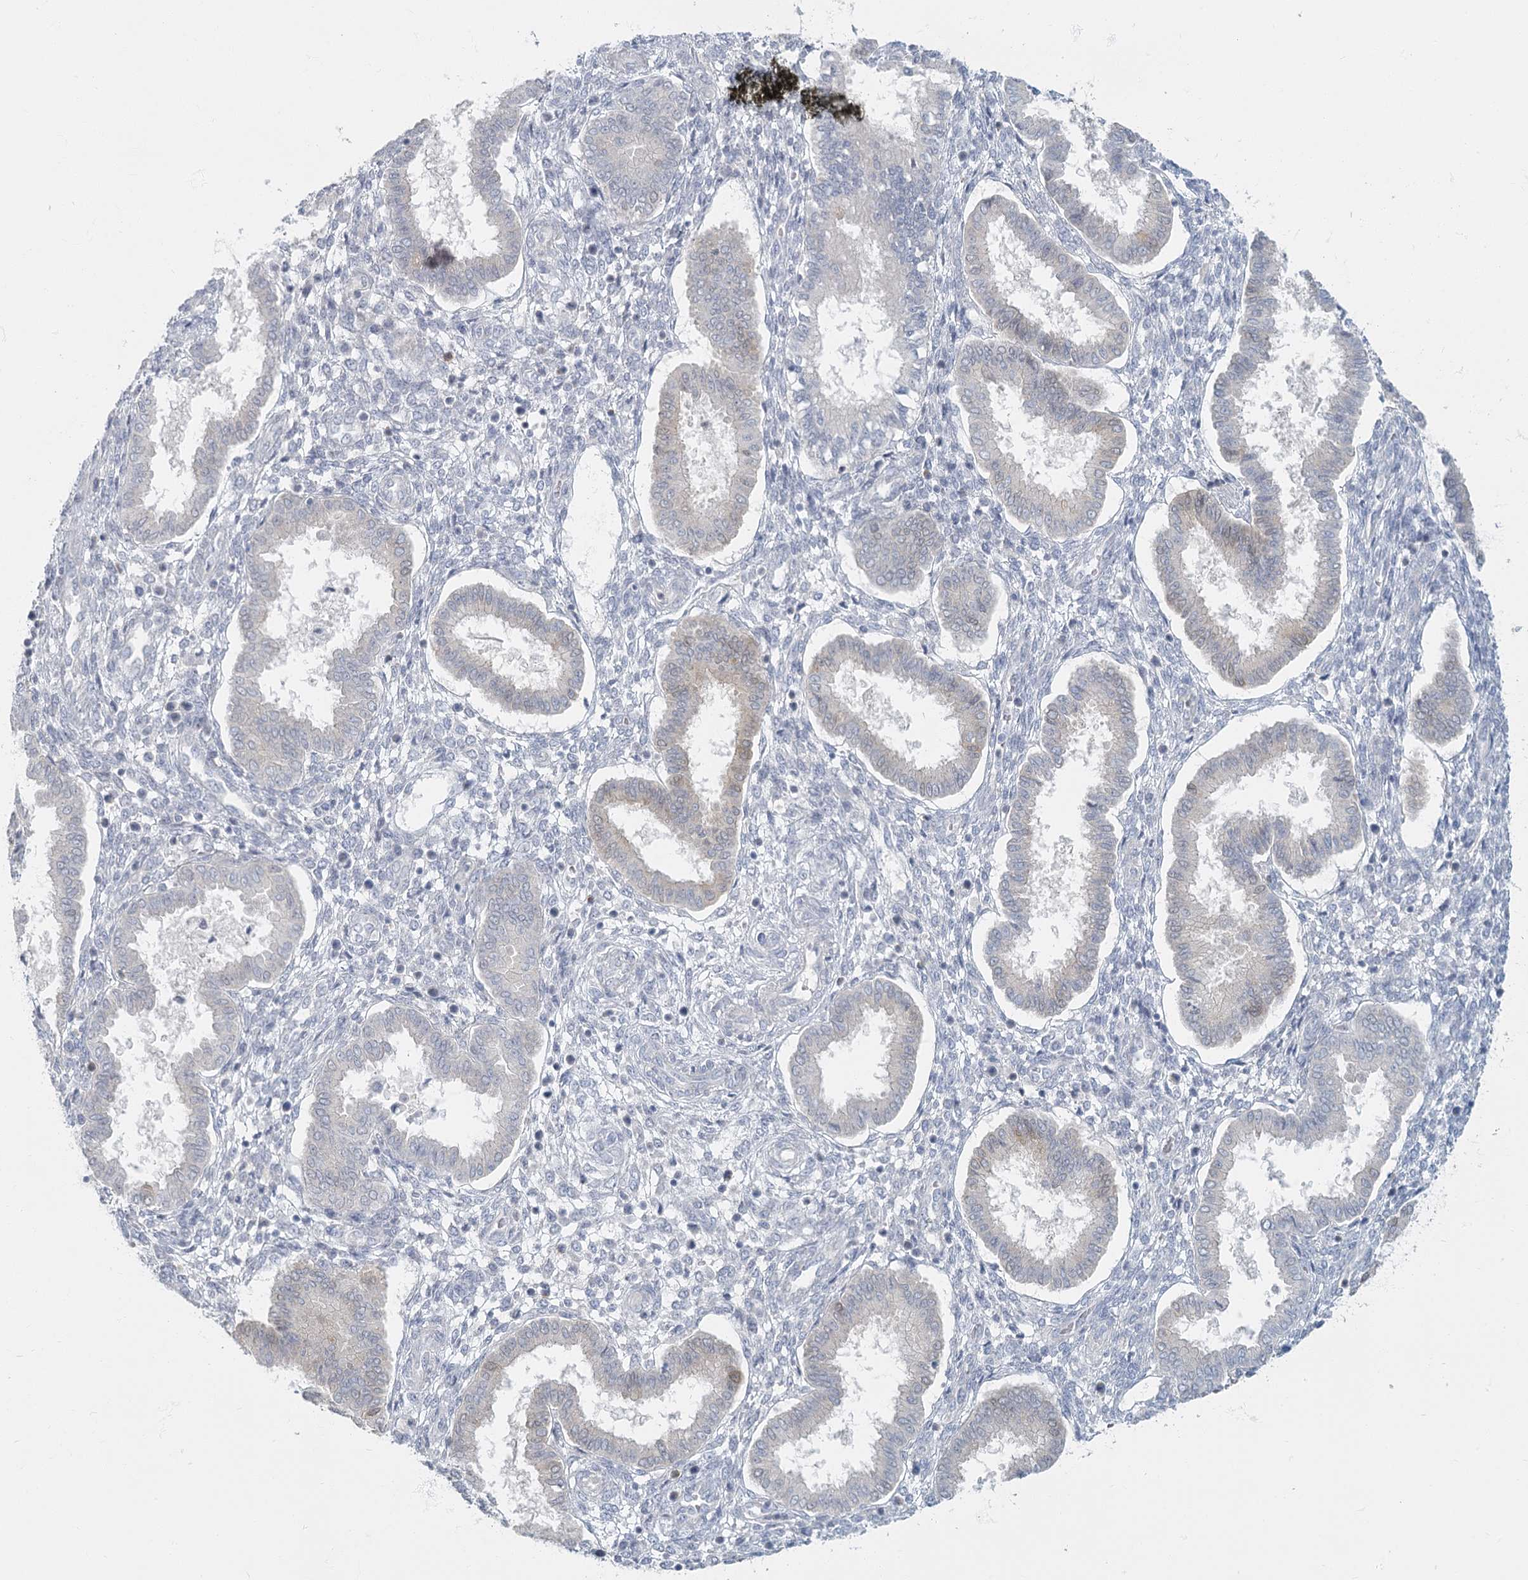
{"staining": {"intensity": "negative", "quantity": "none", "location": "none"}, "tissue": "endometrium", "cell_type": "Cells in endometrial stroma", "image_type": "normal", "snomed": [{"axis": "morphology", "description": "Normal tissue, NOS"}, {"axis": "topography", "description": "Endometrium"}], "caption": "Cells in endometrial stroma show no significant protein expression in unremarkable endometrium.", "gene": "FAM110C", "patient": {"sex": "female", "age": 24}}